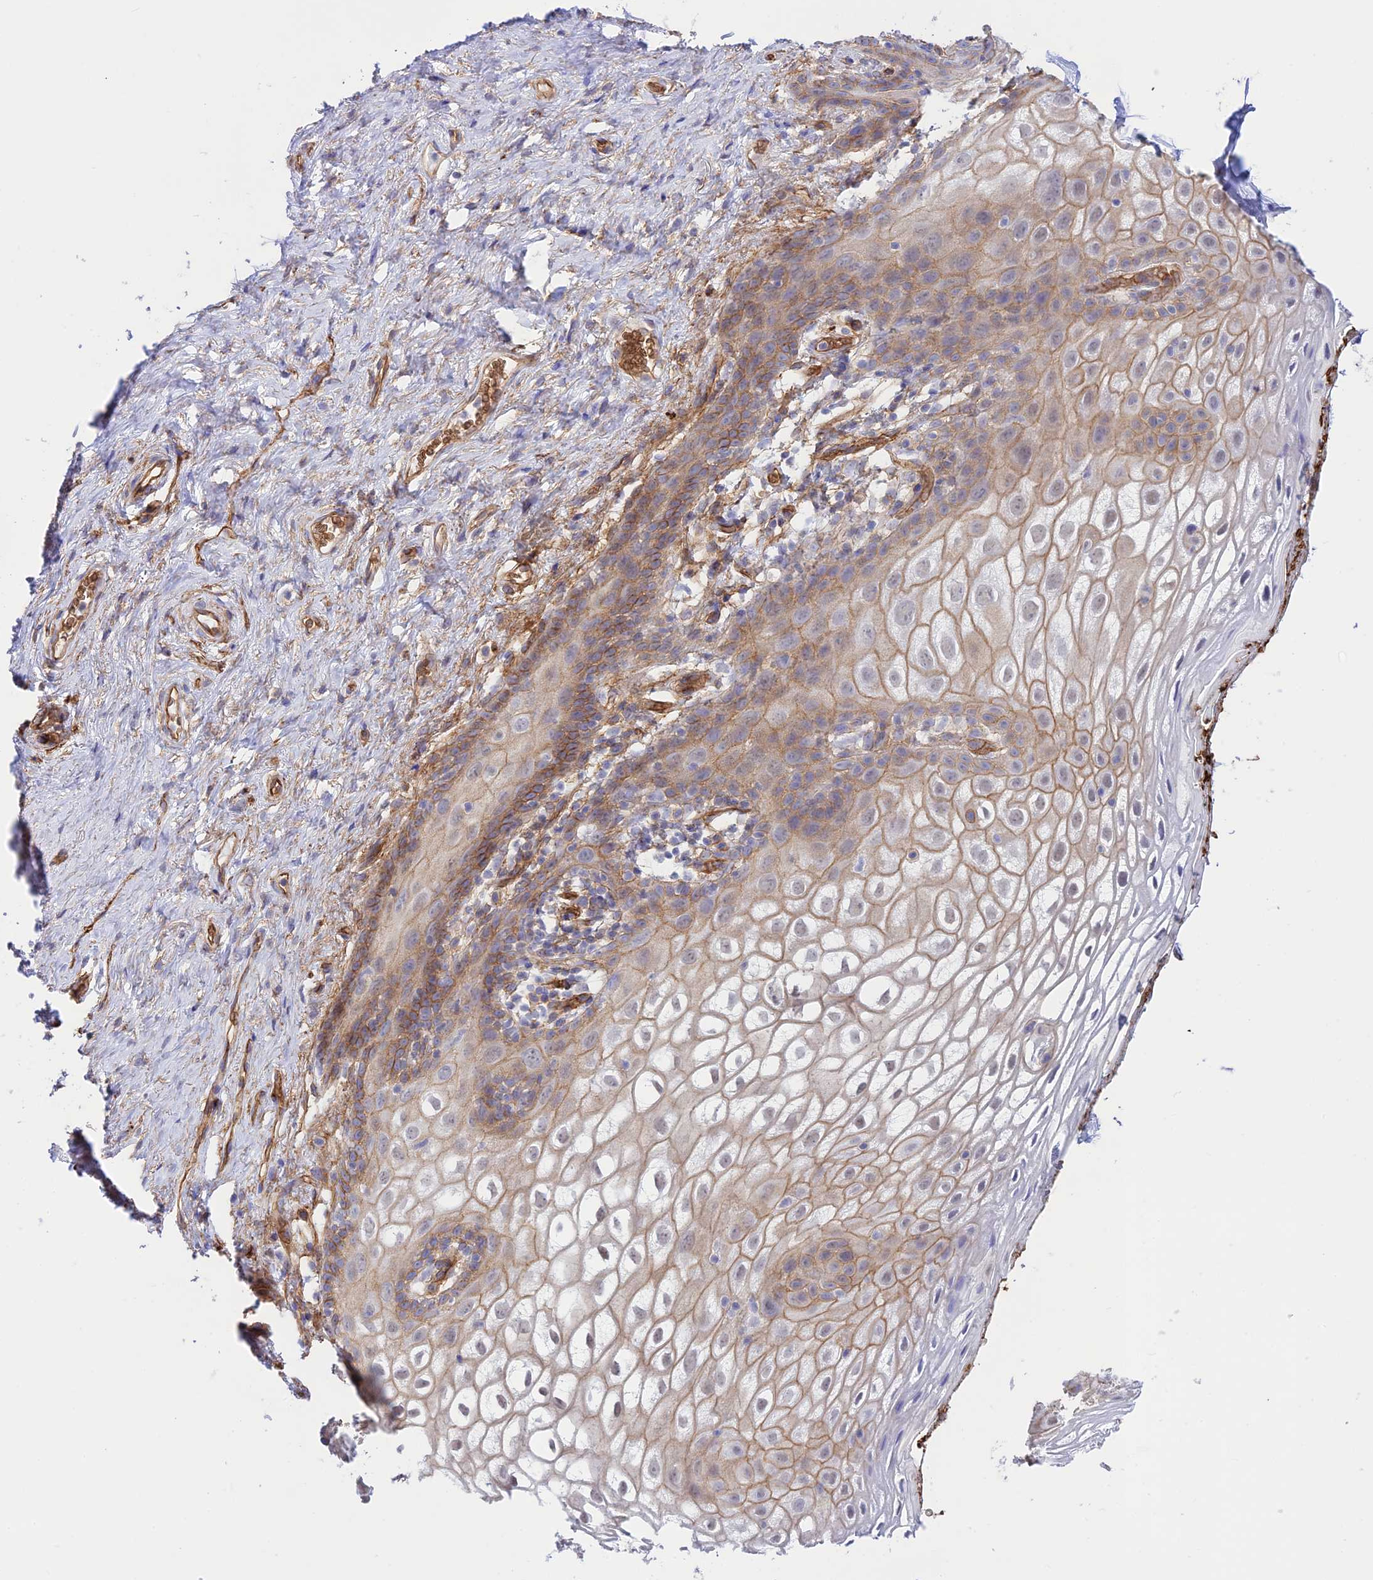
{"staining": {"intensity": "moderate", "quantity": "25%-75%", "location": "cytoplasmic/membranous"}, "tissue": "vagina", "cell_type": "Squamous epithelial cells", "image_type": "normal", "snomed": [{"axis": "morphology", "description": "Normal tissue, NOS"}, {"axis": "topography", "description": "Vagina"}, {"axis": "topography", "description": "Peripheral nerve tissue"}], "caption": "Vagina stained for a protein (brown) shows moderate cytoplasmic/membranous positive staining in approximately 25%-75% of squamous epithelial cells.", "gene": "YPEL5", "patient": {"sex": "female", "age": 71}}